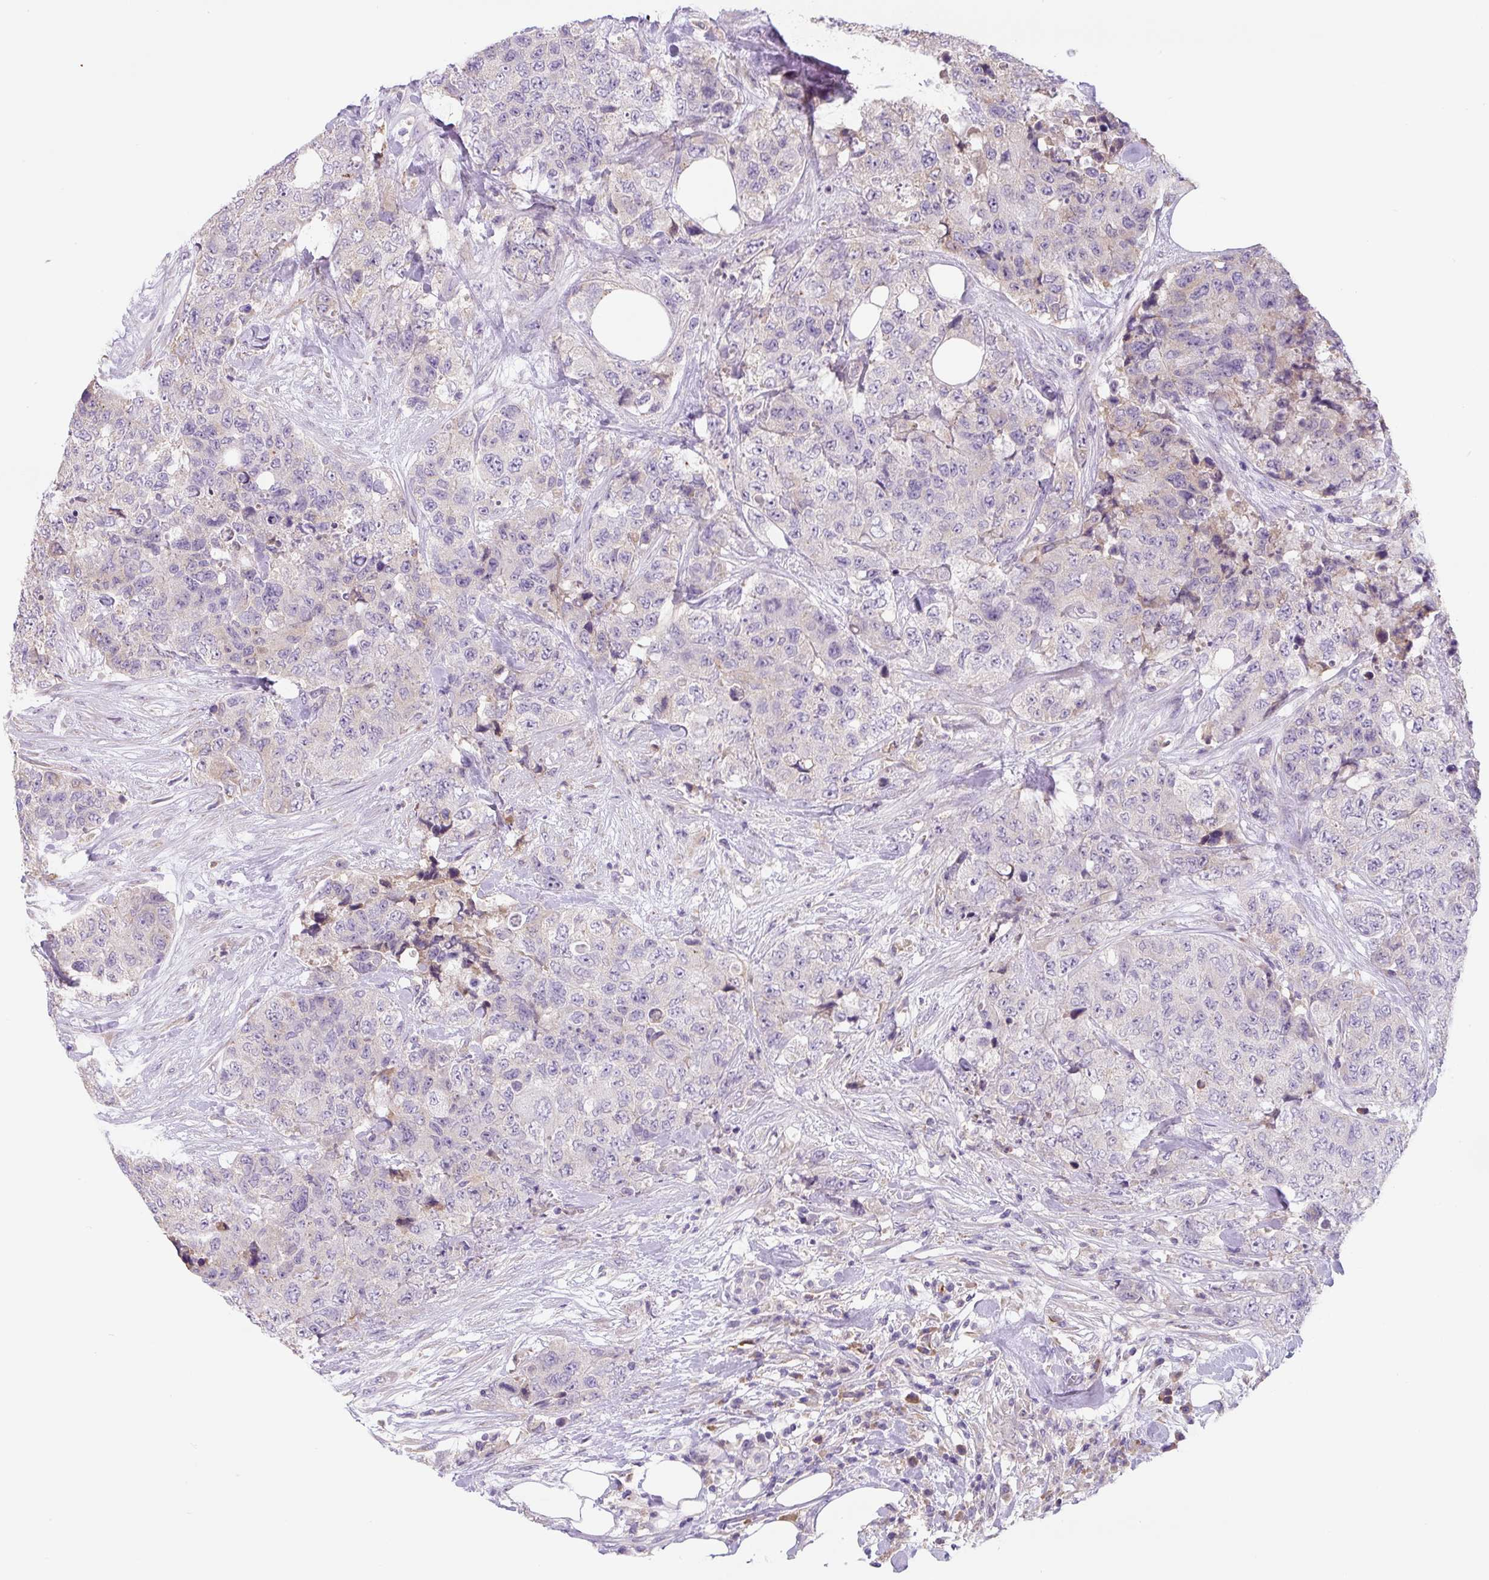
{"staining": {"intensity": "negative", "quantity": "none", "location": "none"}, "tissue": "urothelial cancer", "cell_type": "Tumor cells", "image_type": "cancer", "snomed": [{"axis": "morphology", "description": "Urothelial carcinoma, High grade"}, {"axis": "topography", "description": "Urinary bladder"}], "caption": "Immunohistochemical staining of urothelial carcinoma (high-grade) displays no significant expression in tumor cells.", "gene": "FZD5", "patient": {"sex": "female", "age": 78}}